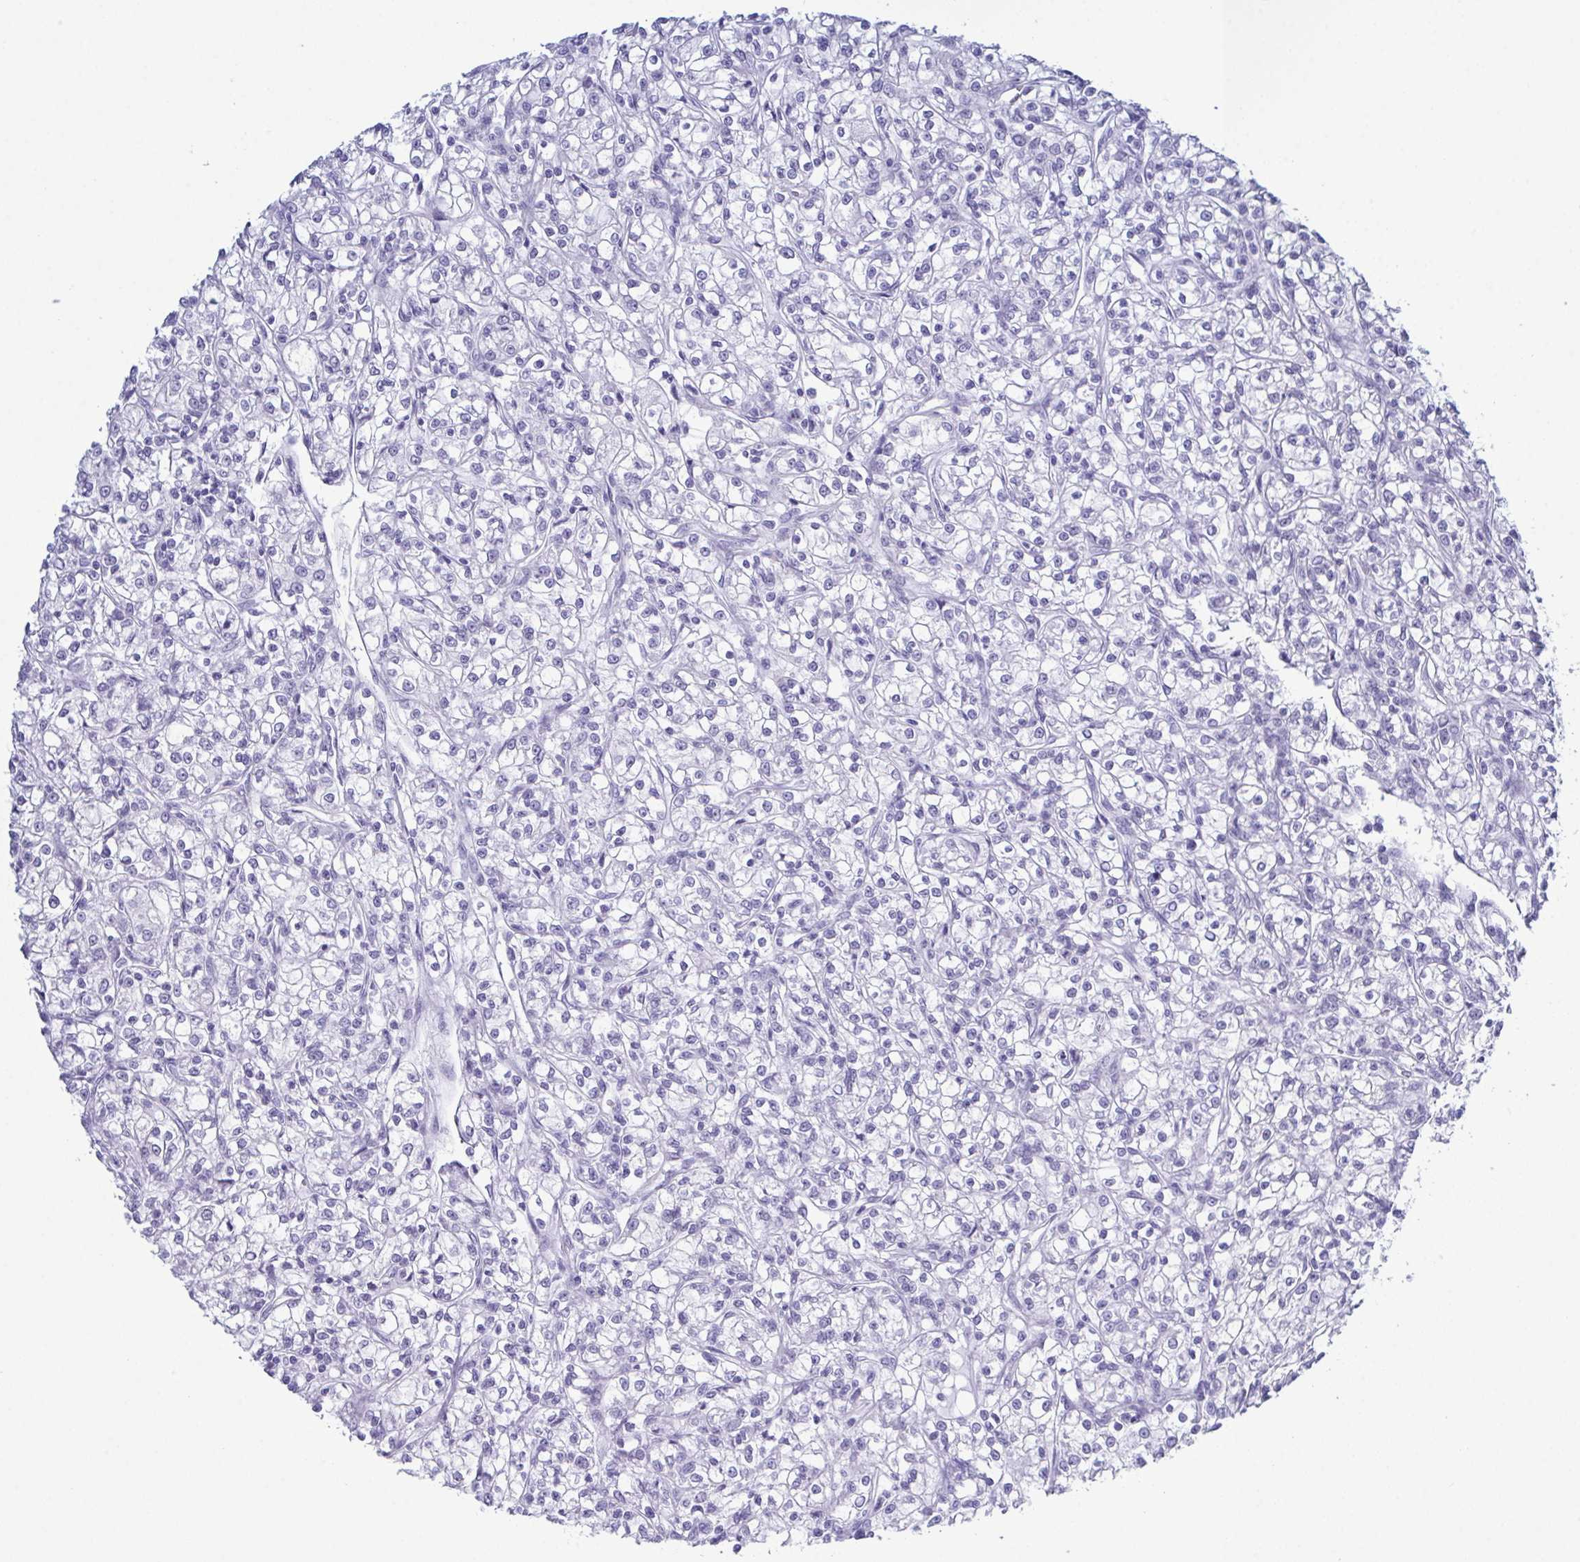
{"staining": {"intensity": "negative", "quantity": "none", "location": "none"}, "tissue": "renal cancer", "cell_type": "Tumor cells", "image_type": "cancer", "snomed": [{"axis": "morphology", "description": "Adenocarcinoma, NOS"}, {"axis": "topography", "description": "Kidney"}], "caption": "Immunohistochemical staining of human adenocarcinoma (renal) displays no significant expression in tumor cells.", "gene": "SUGP2", "patient": {"sex": "female", "age": 59}}